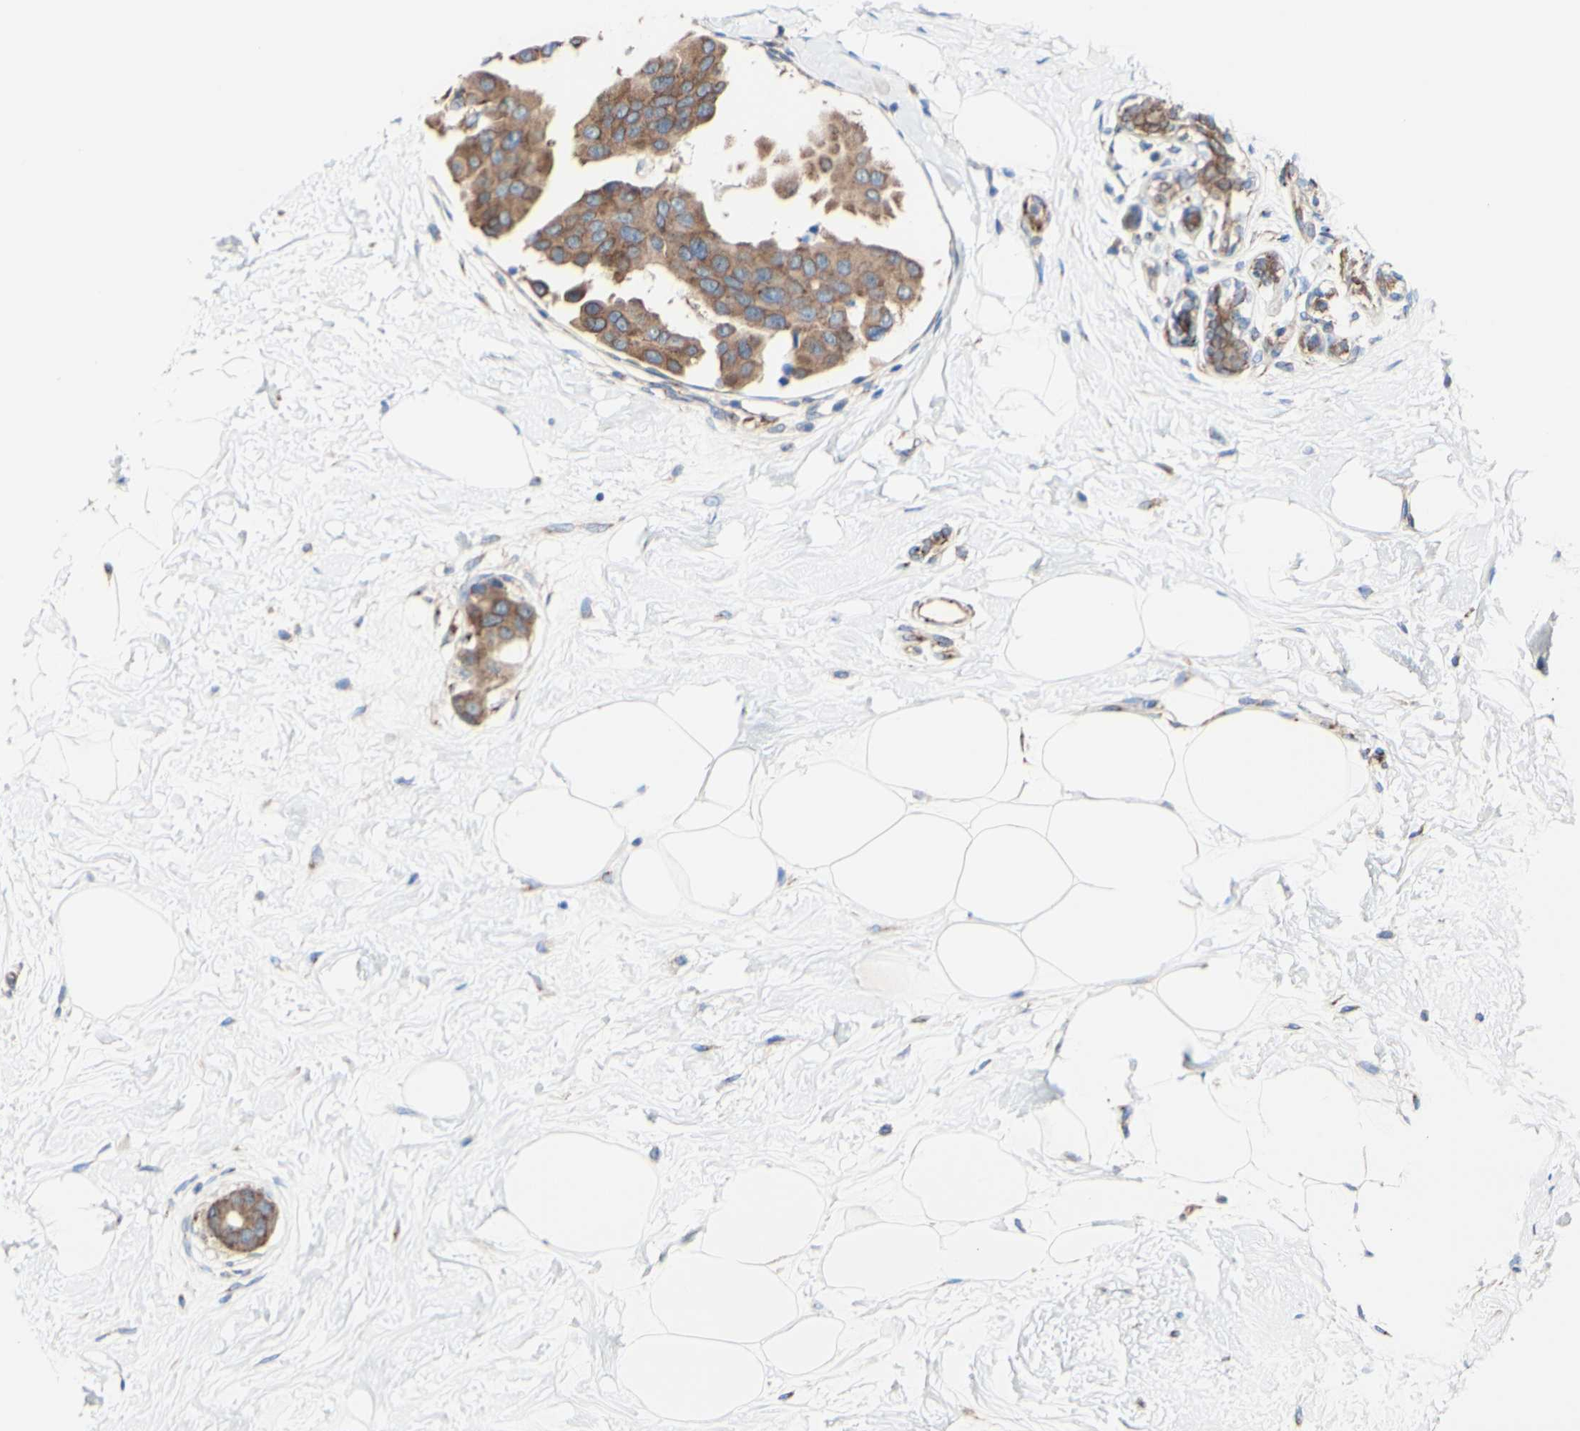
{"staining": {"intensity": "moderate", "quantity": ">75%", "location": "cytoplasmic/membranous"}, "tissue": "breast cancer", "cell_type": "Tumor cells", "image_type": "cancer", "snomed": [{"axis": "morphology", "description": "Normal tissue, NOS"}, {"axis": "morphology", "description": "Duct carcinoma"}, {"axis": "topography", "description": "Breast"}], "caption": "A brown stain labels moderate cytoplasmic/membranous expression of a protein in breast cancer (intraductal carcinoma) tumor cells. The protein is shown in brown color, while the nuclei are stained blue.", "gene": "LRIG3", "patient": {"sex": "female", "age": 39}}